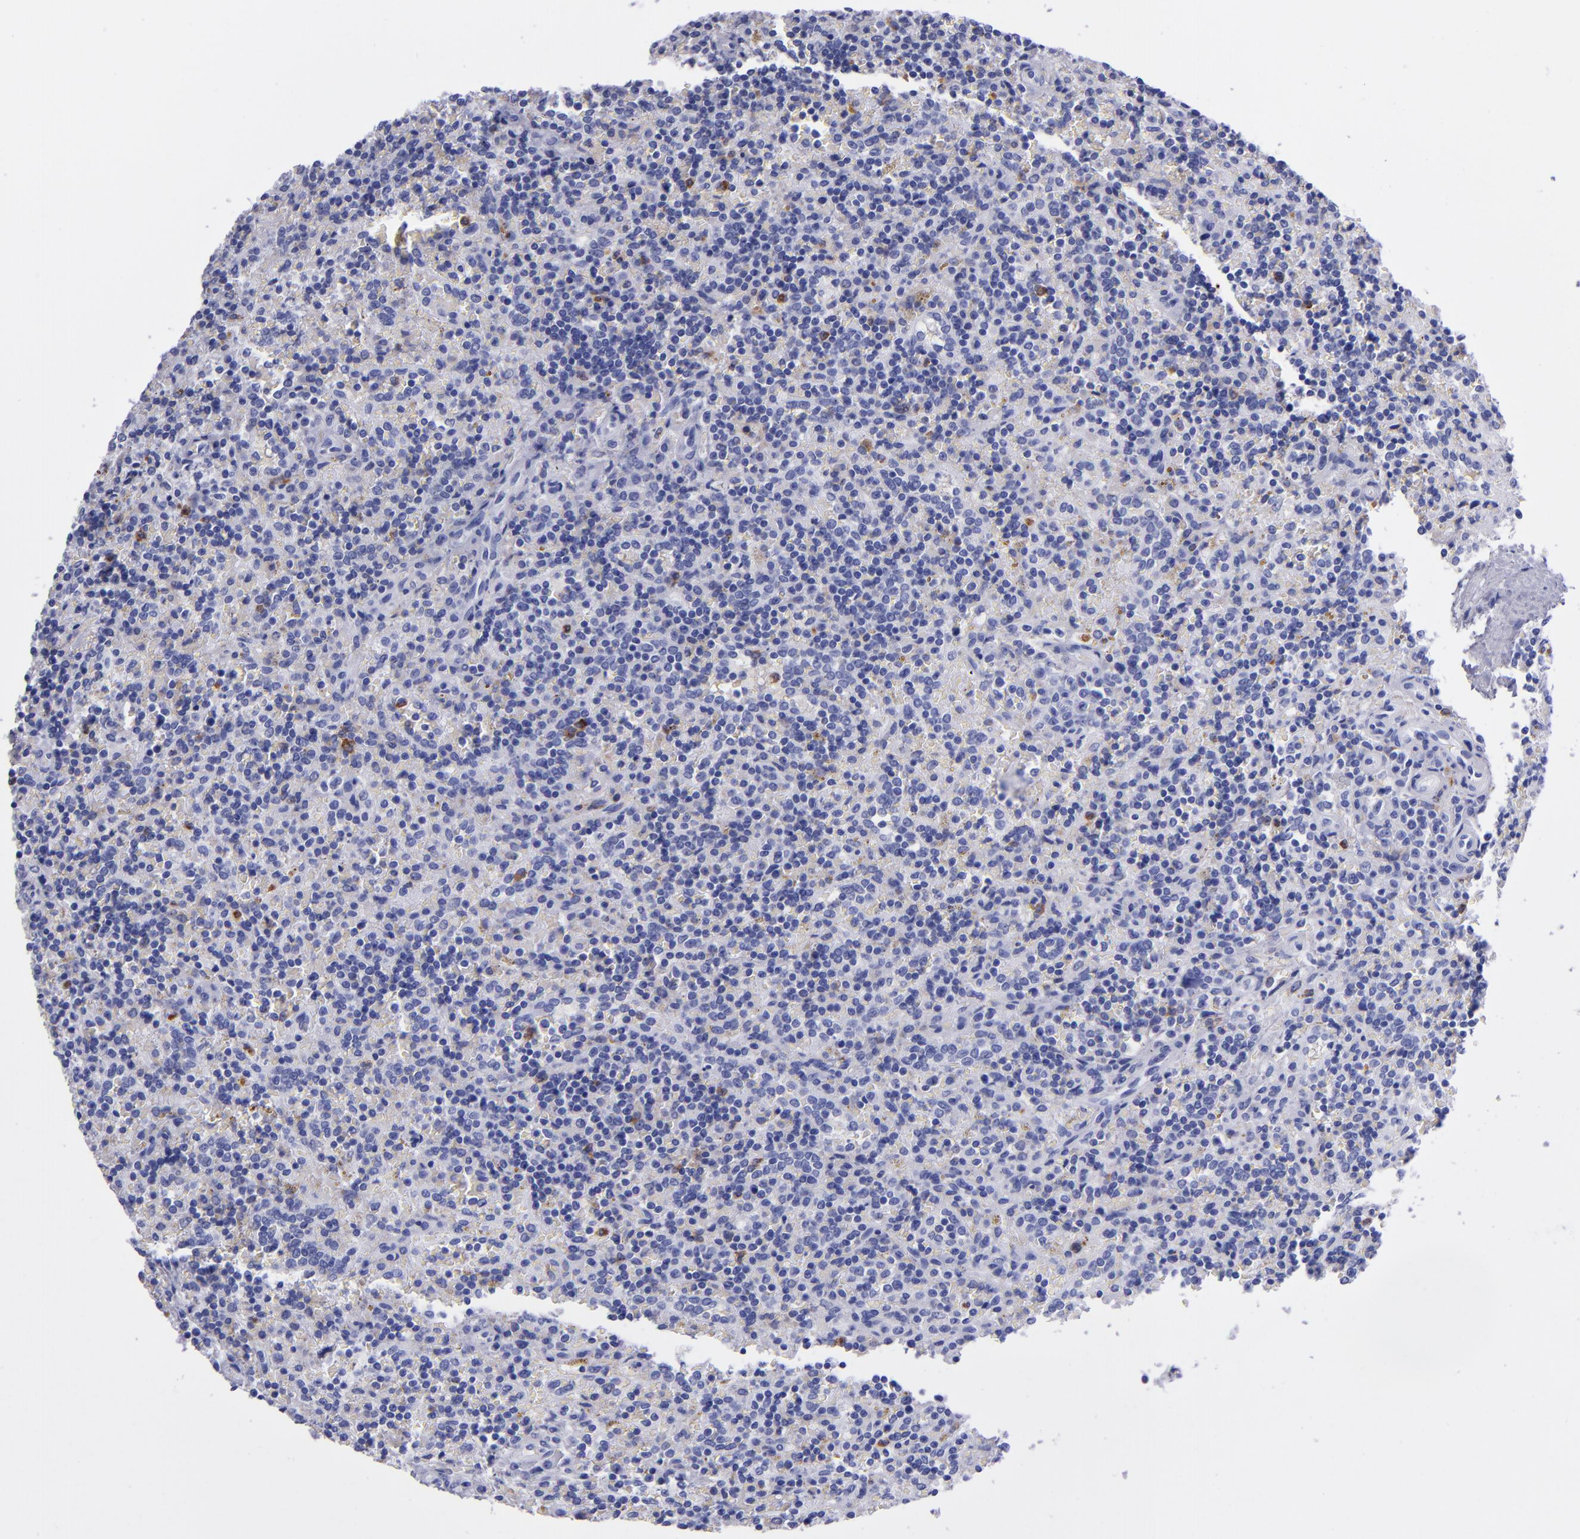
{"staining": {"intensity": "negative", "quantity": "none", "location": "none"}, "tissue": "lymphoma", "cell_type": "Tumor cells", "image_type": "cancer", "snomed": [{"axis": "morphology", "description": "Malignant lymphoma, non-Hodgkin's type, Low grade"}, {"axis": "topography", "description": "Spleen"}], "caption": "An IHC photomicrograph of low-grade malignant lymphoma, non-Hodgkin's type is shown. There is no staining in tumor cells of low-grade malignant lymphoma, non-Hodgkin's type.", "gene": "CR1", "patient": {"sex": "male", "age": 67}}